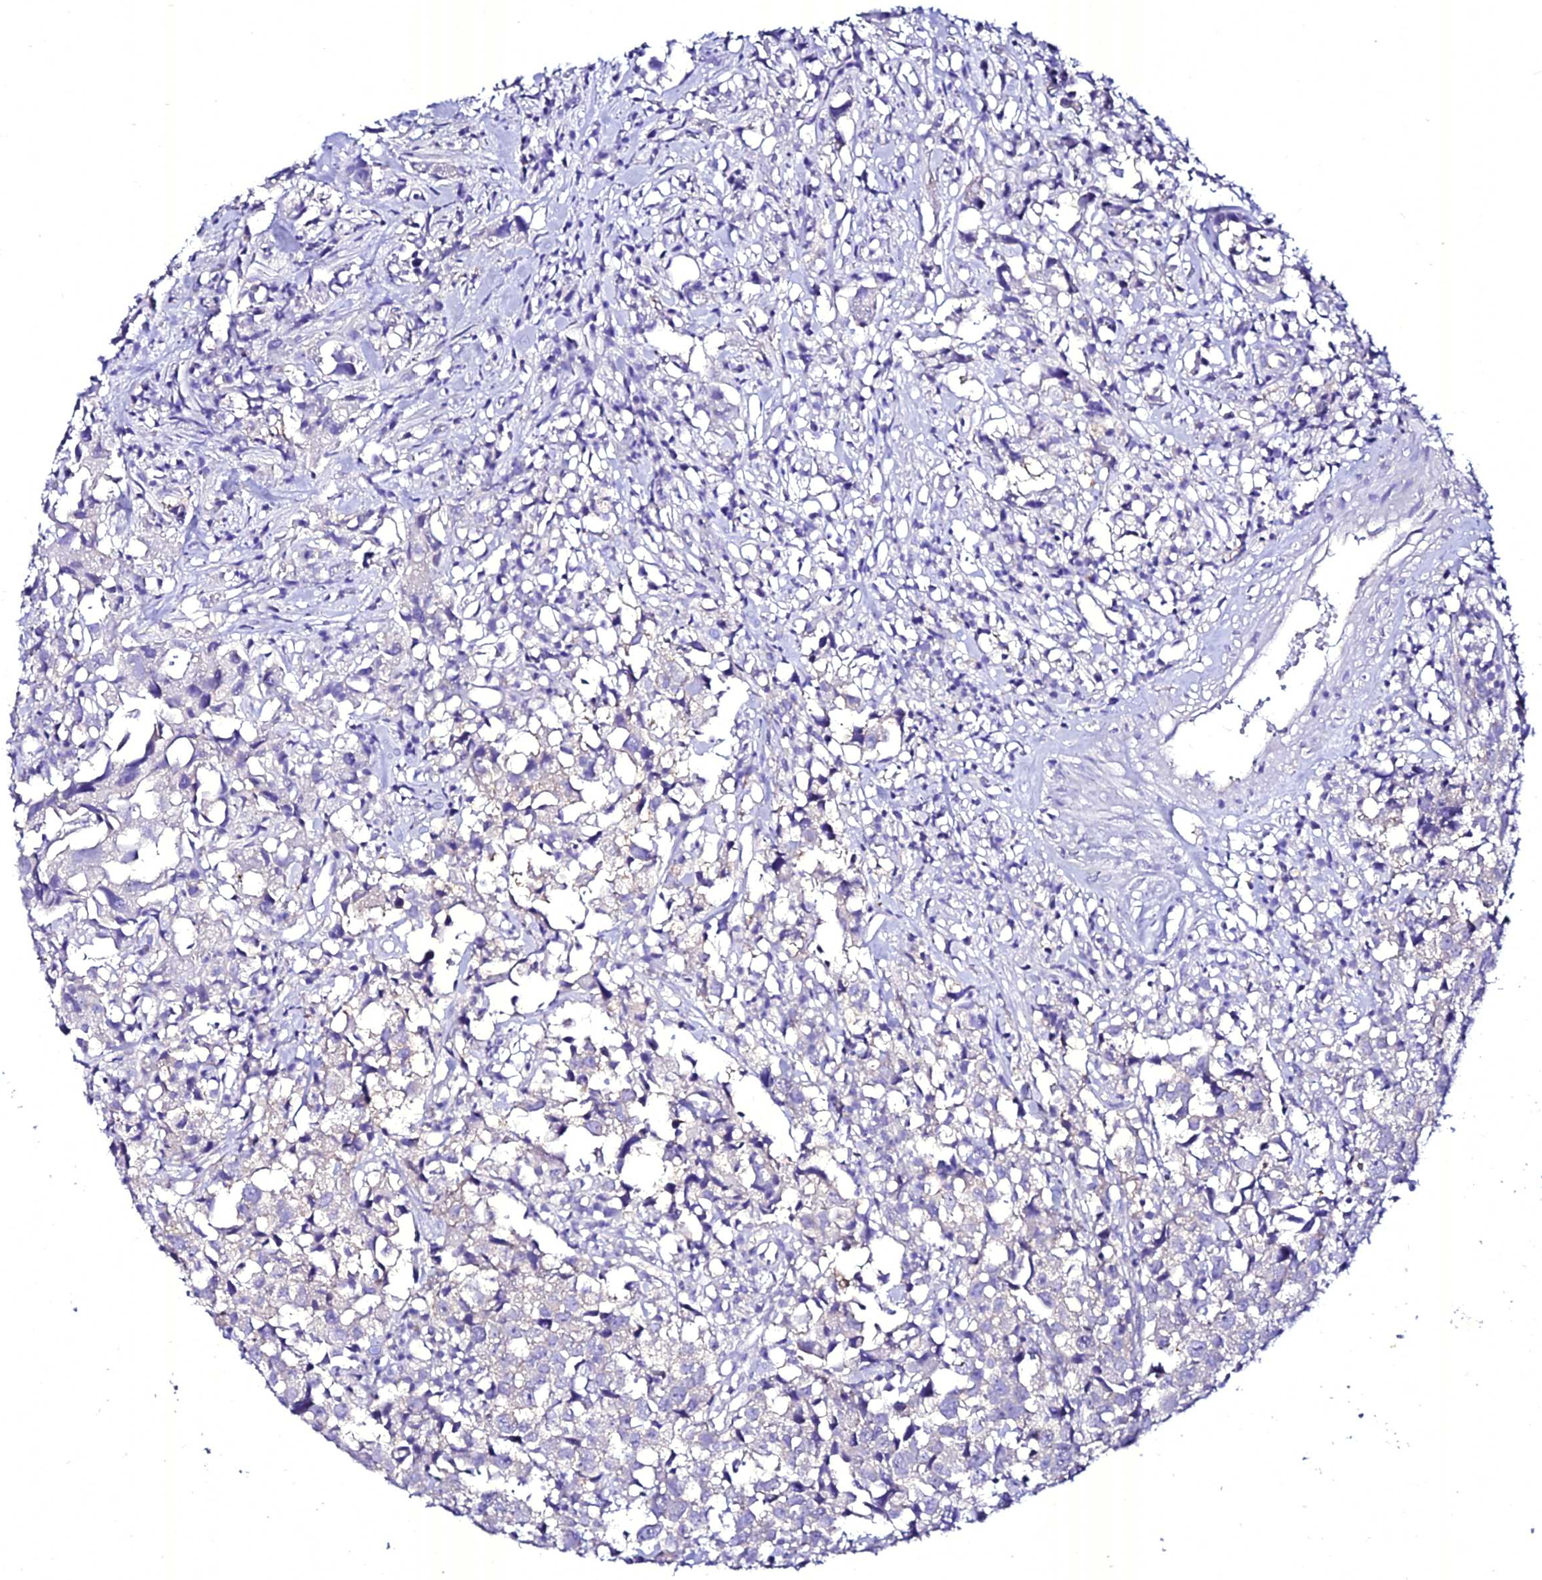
{"staining": {"intensity": "negative", "quantity": "none", "location": "none"}, "tissue": "urothelial cancer", "cell_type": "Tumor cells", "image_type": "cancer", "snomed": [{"axis": "morphology", "description": "Urothelial carcinoma, High grade"}, {"axis": "topography", "description": "Urinary bladder"}], "caption": "Protein analysis of high-grade urothelial carcinoma displays no significant positivity in tumor cells. (DAB IHC, high magnification).", "gene": "ATG16L2", "patient": {"sex": "female", "age": 75}}